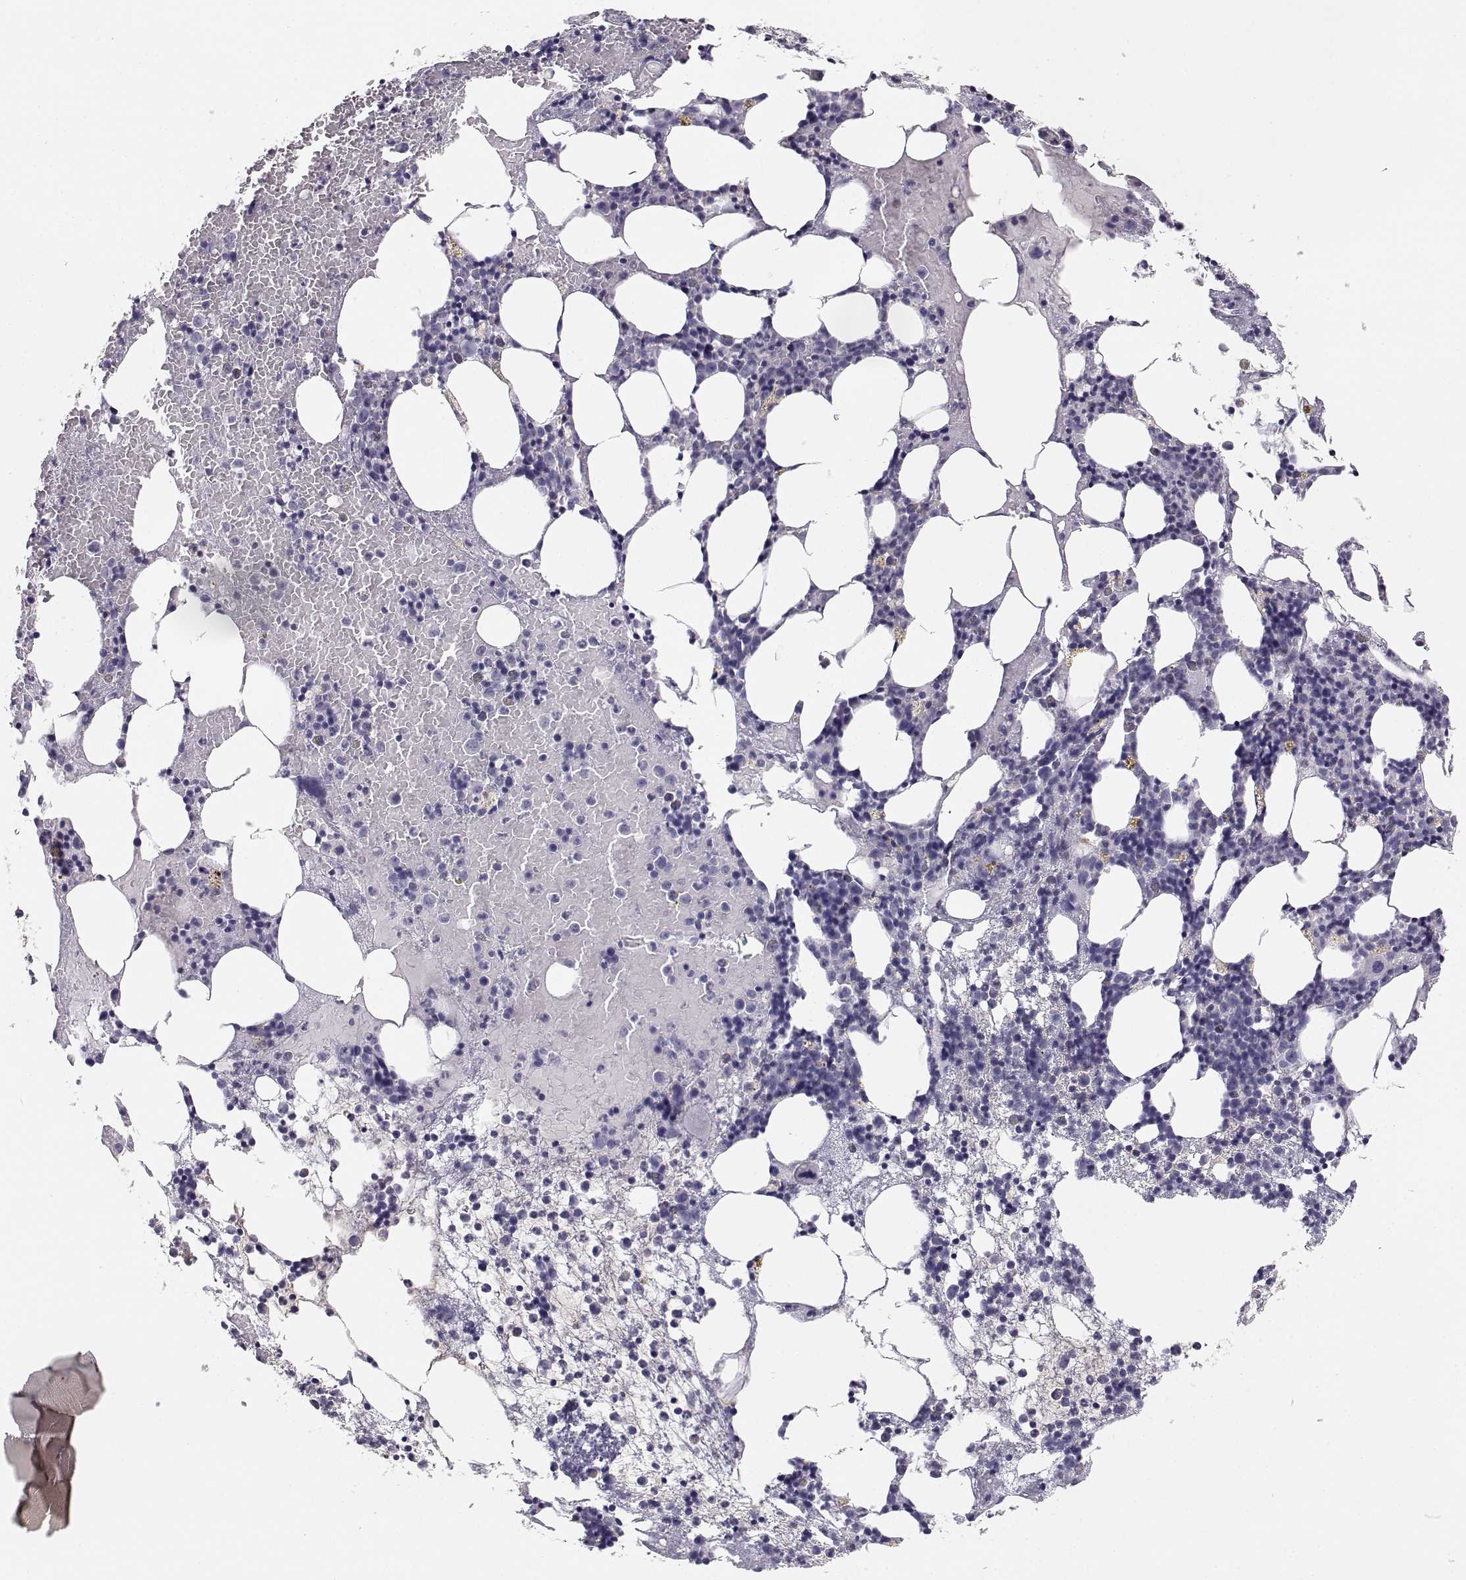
{"staining": {"intensity": "negative", "quantity": "none", "location": "none"}, "tissue": "bone marrow", "cell_type": "Hematopoietic cells", "image_type": "normal", "snomed": [{"axis": "morphology", "description": "Normal tissue, NOS"}, {"axis": "topography", "description": "Bone marrow"}], "caption": "Protein analysis of benign bone marrow demonstrates no significant staining in hematopoietic cells.", "gene": "MYCBPAP", "patient": {"sex": "male", "age": 54}}